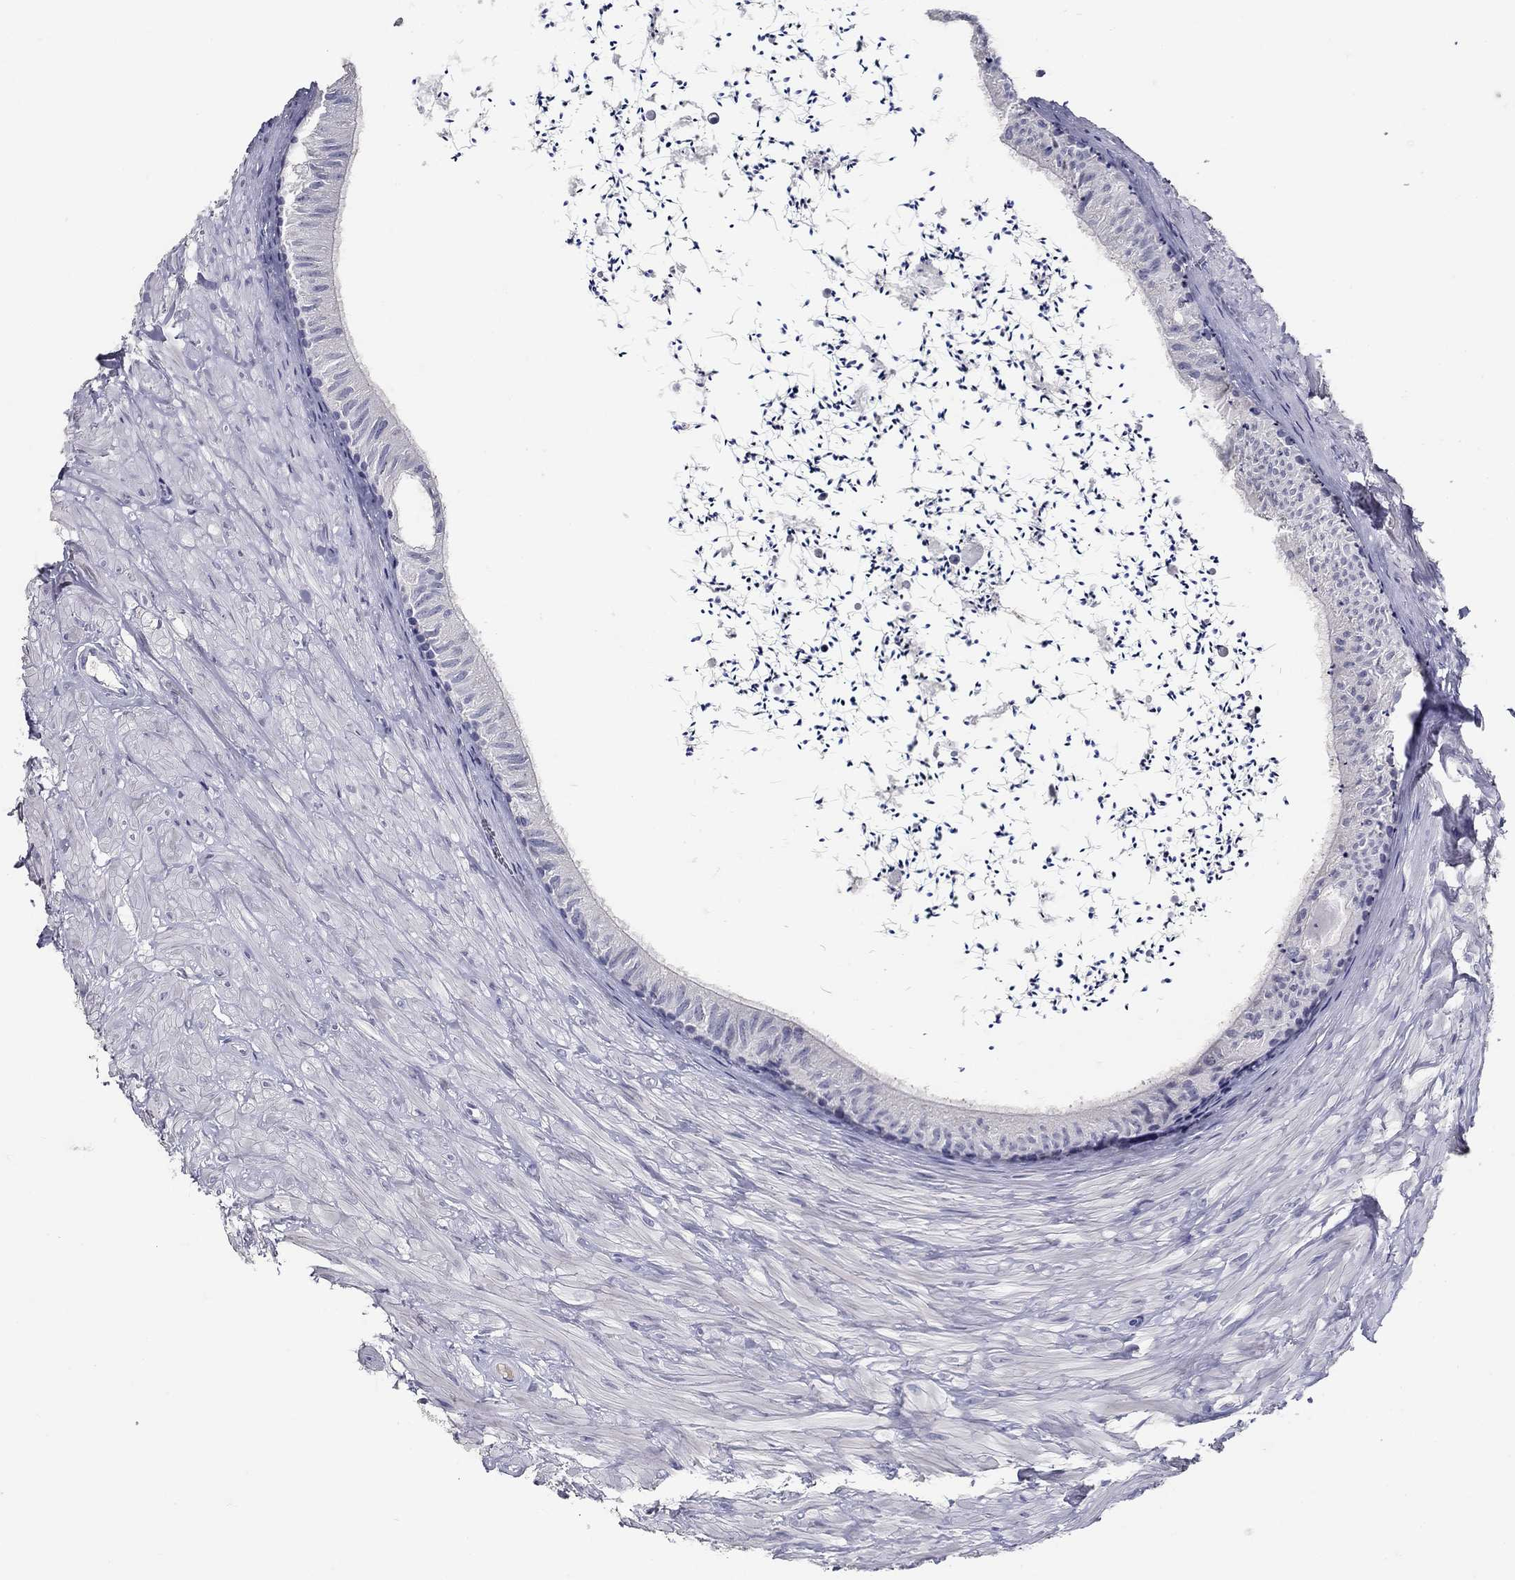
{"staining": {"intensity": "negative", "quantity": "none", "location": "none"}, "tissue": "epididymis", "cell_type": "Glandular cells", "image_type": "normal", "snomed": [{"axis": "morphology", "description": "Normal tissue, NOS"}, {"axis": "topography", "description": "Epididymis"}], "caption": "A high-resolution micrograph shows IHC staining of normal epididymis, which demonstrates no significant staining in glandular cells.", "gene": "POMC", "patient": {"sex": "male", "age": 32}}